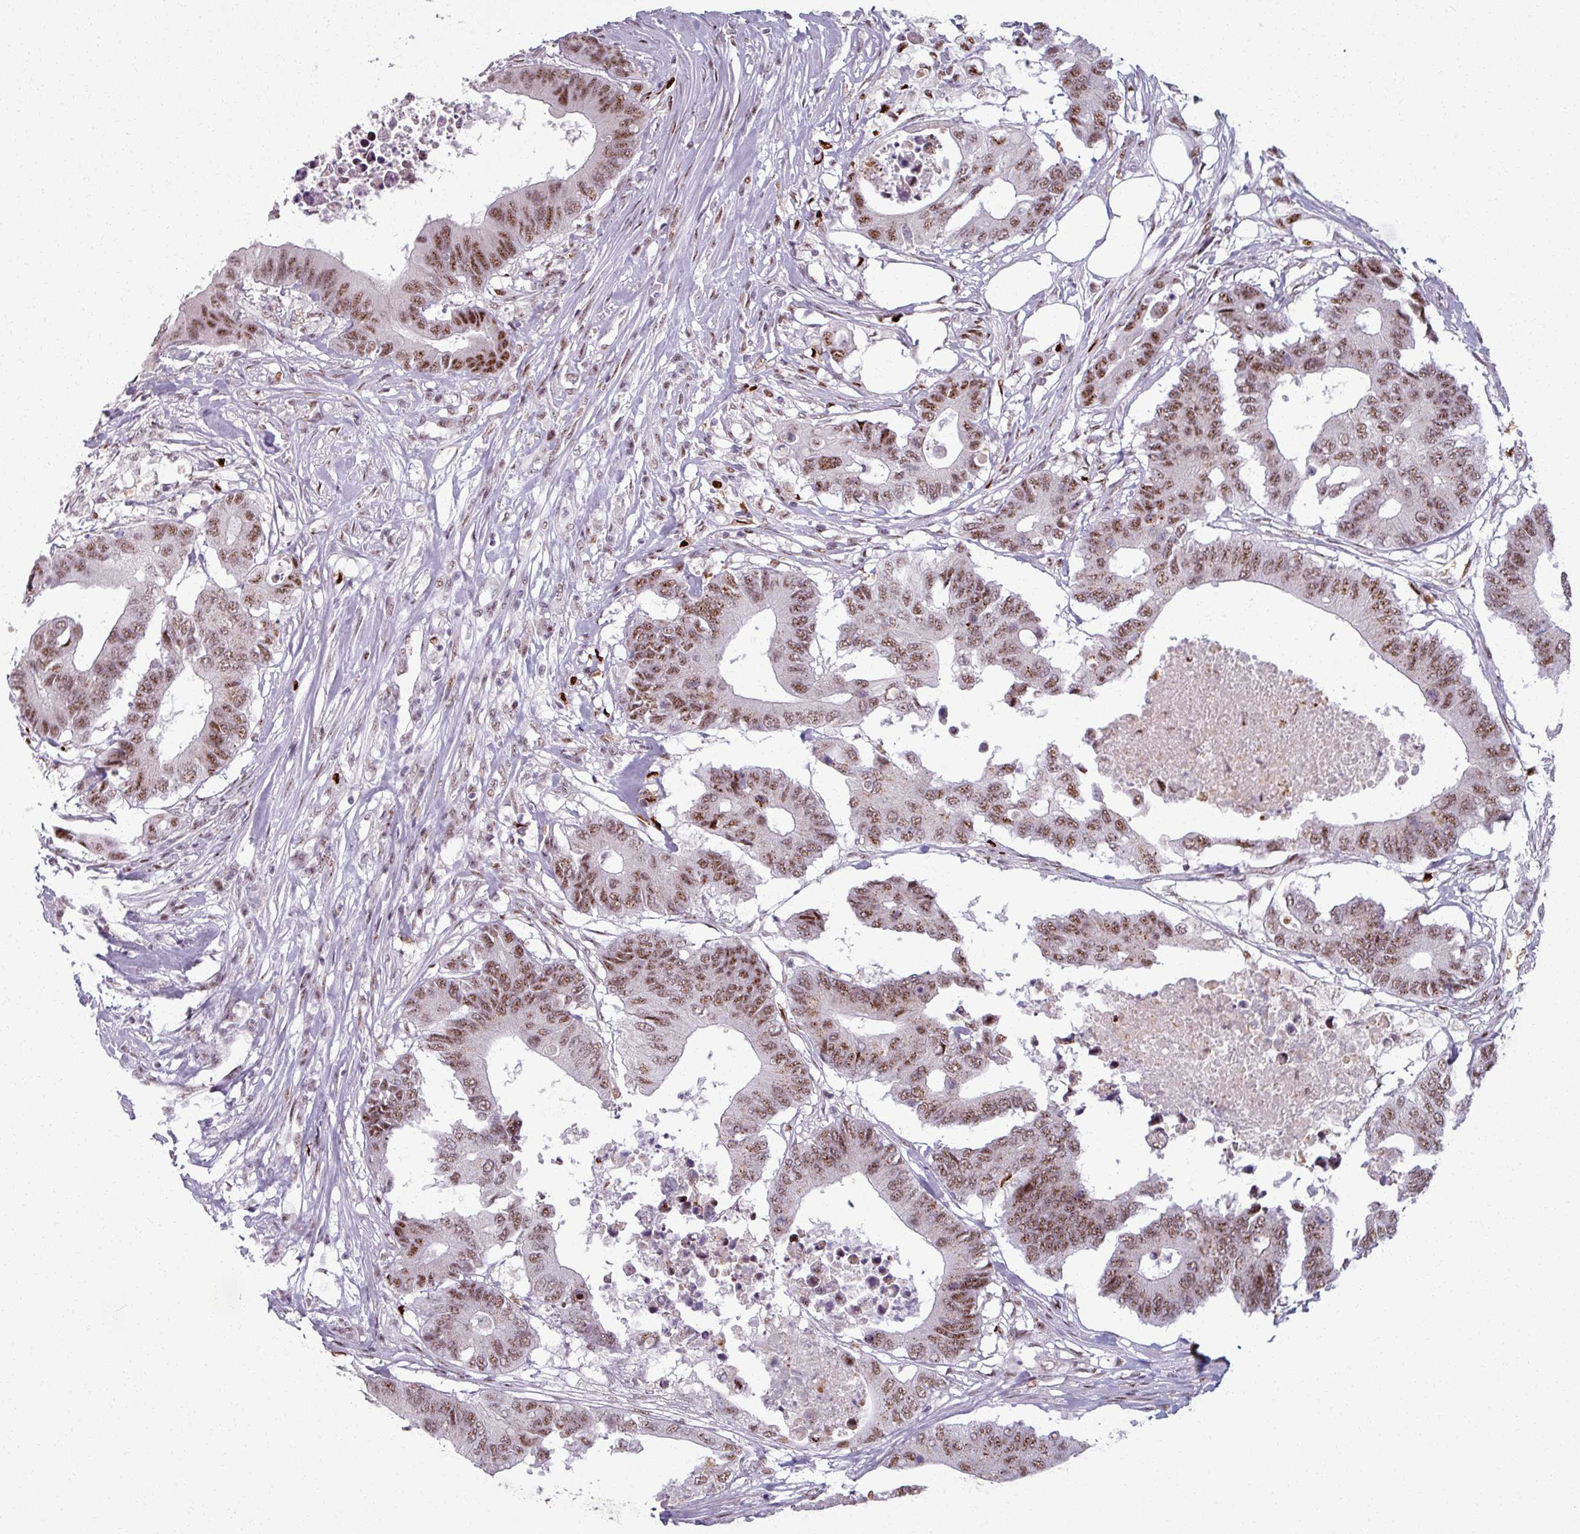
{"staining": {"intensity": "moderate", "quantity": ">75%", "location": "nuclear"}, "tissue": "colorectal cancer", "cell_type": "Tumor cells", "image_type": "cancer", "snomed": [{"axis": "morphology", "description": "Adenocarcinoma, NOS"}, {"axis": "topography", "description": "Colon"}], "caption": "There is medium levels of moderate nuclear staining in tumor cells of colorectal cancer, as demonstrated by immunohistochemical staining (brown color).", "gene": "NCOR1", "patient": {"sex": "male", "age": 71}}